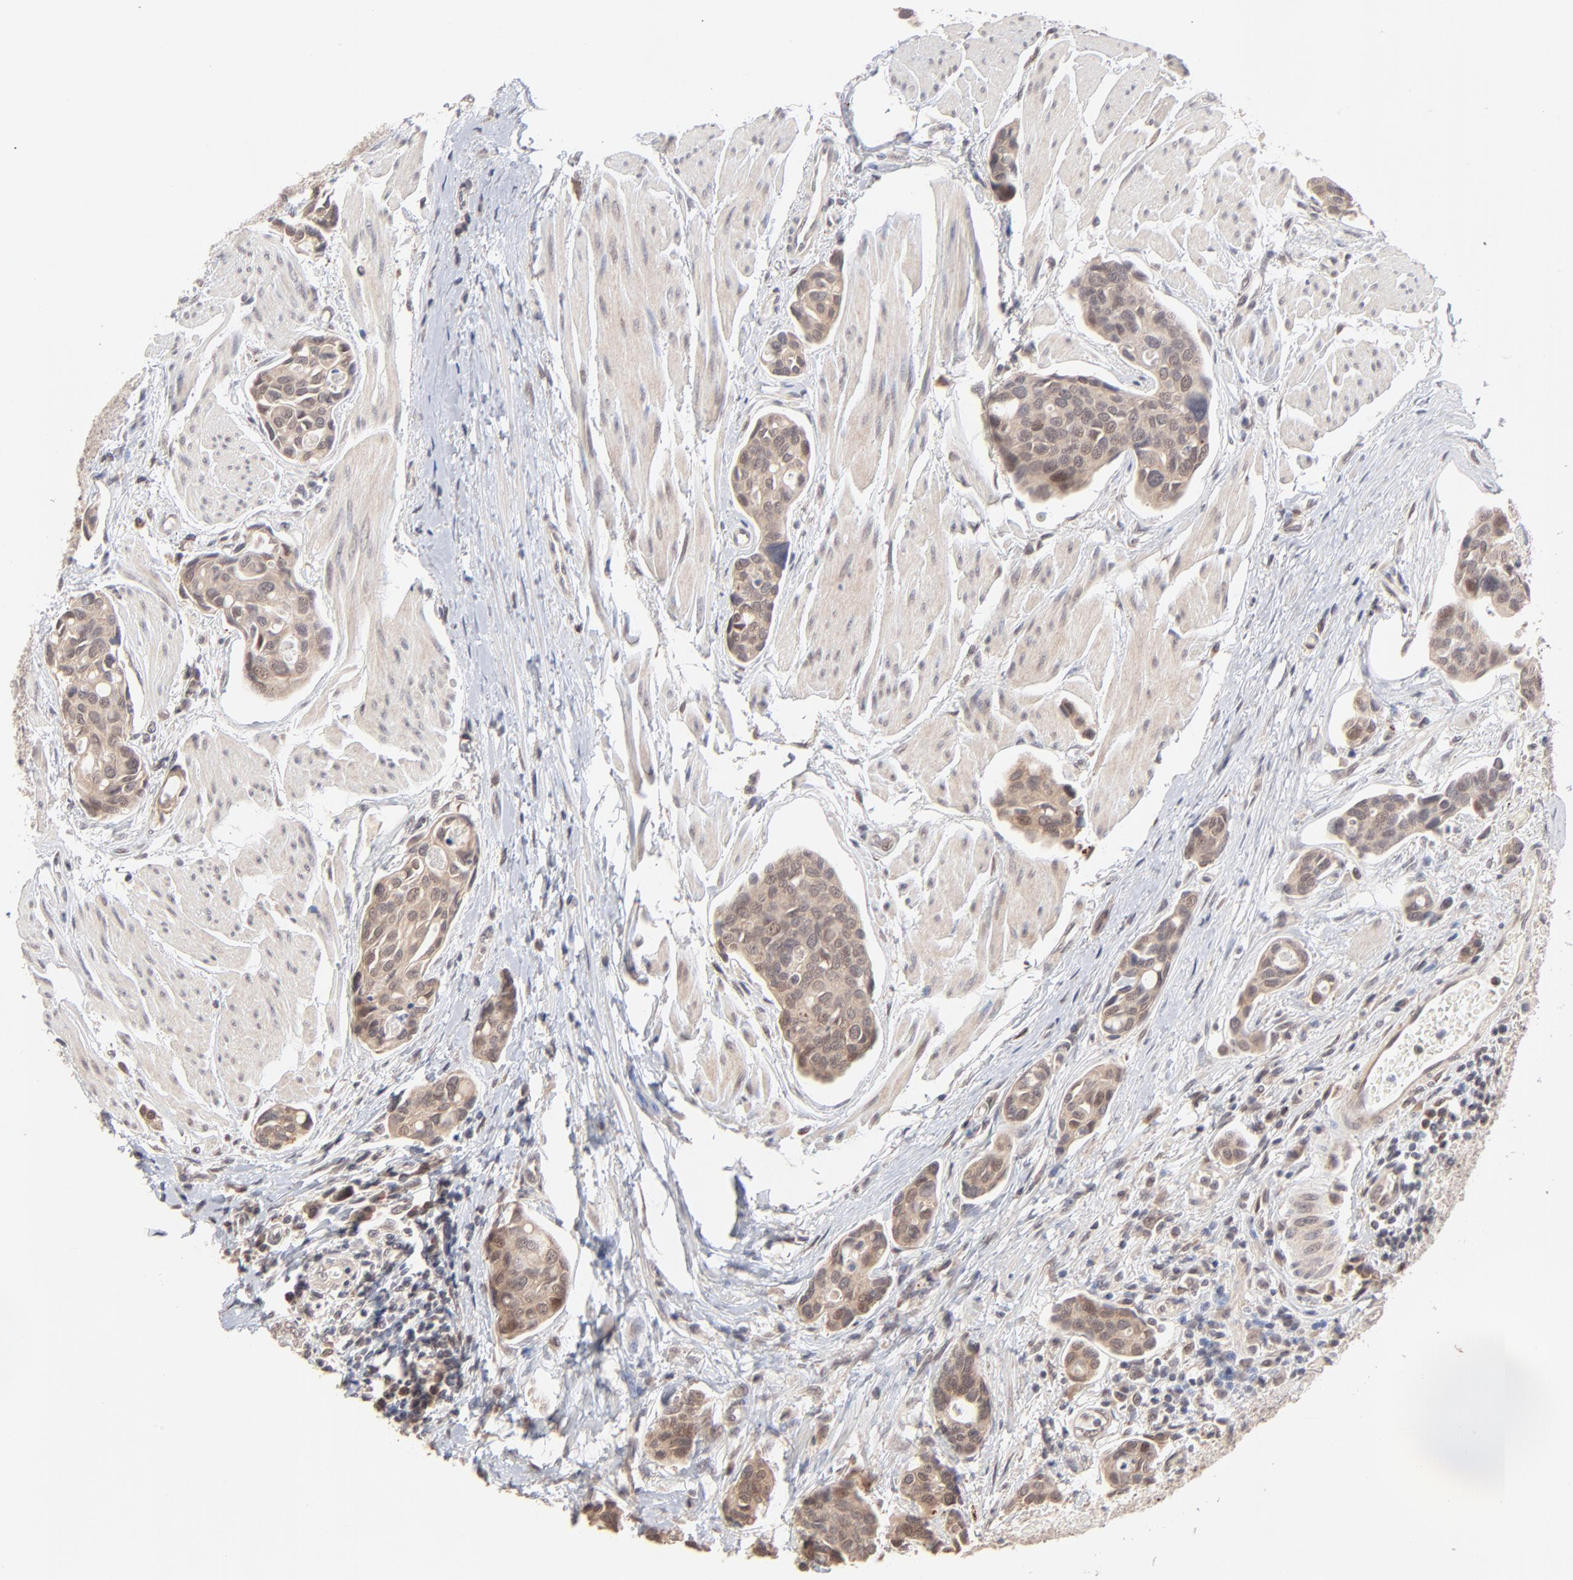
{"staining": {"intensity": "weak", "quantity": "25%-75%", "location": "cytoplasmic/membranous,nuclear"}, "tissue": "urothelial cancer", "cell_type": "Tumor cells", "image_type": "cancer", "snomed": [{"axis": "morphology", "description": "Urothelial carcinoma, High grade"}, {"axis": "topography", "description": "Urinary bladder"}], "caption": "Immunohistochemical staining of human urothelial carcinoma (high-grade) reveals weak cytoplasmic/membranous and nuclear protein expression in approximately 25%-75% of tumor cells.", "gene": "MSL2", "patient": {"sex": "male", "age": 78}}